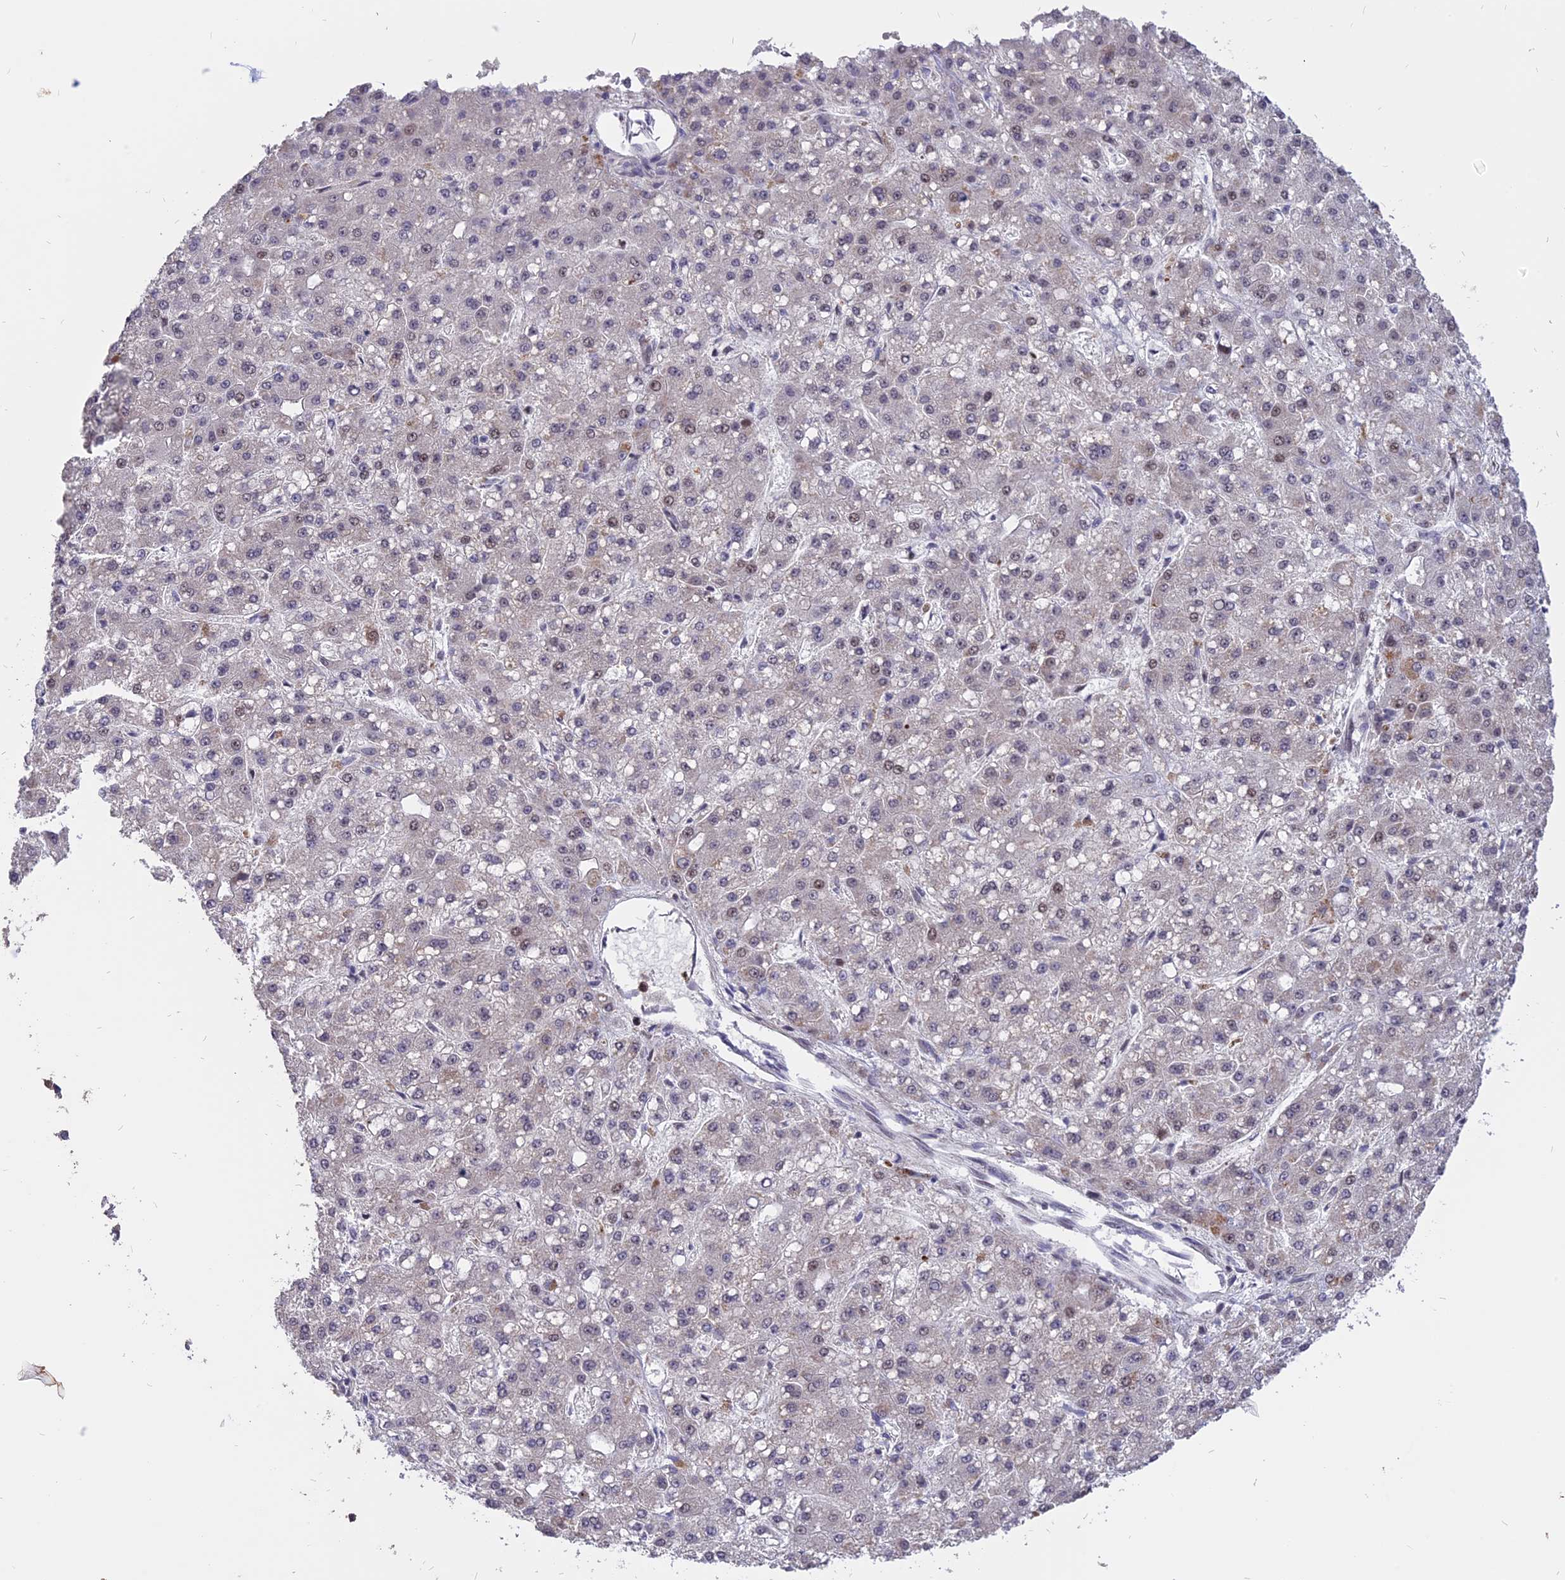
{"staining": {"intensity": "weak", "quantity": "25%-75%", "location": "nuclear"}, "tissue": "liver cancer", "cell_type": "Tumor cells", "image_type": "cancer", "snomed": [{"axis": "morphology", "description": "Carcinoma, Hepatocellular, NOS"}, {"axis": "topography", "description": "Liver"}], "caption": "A high-resolution histopathology image shows immunohistochemistry (IHC) staining of hepatocellular carcinoma (liver), which reveals weak nuclear positivity in approximately 25%-75% of tumor cells. (Brightfield microscopy of DAB IHC at high magnification).", "gene": "TMEM263", "patient": {"sex": "male", "age": 67}}